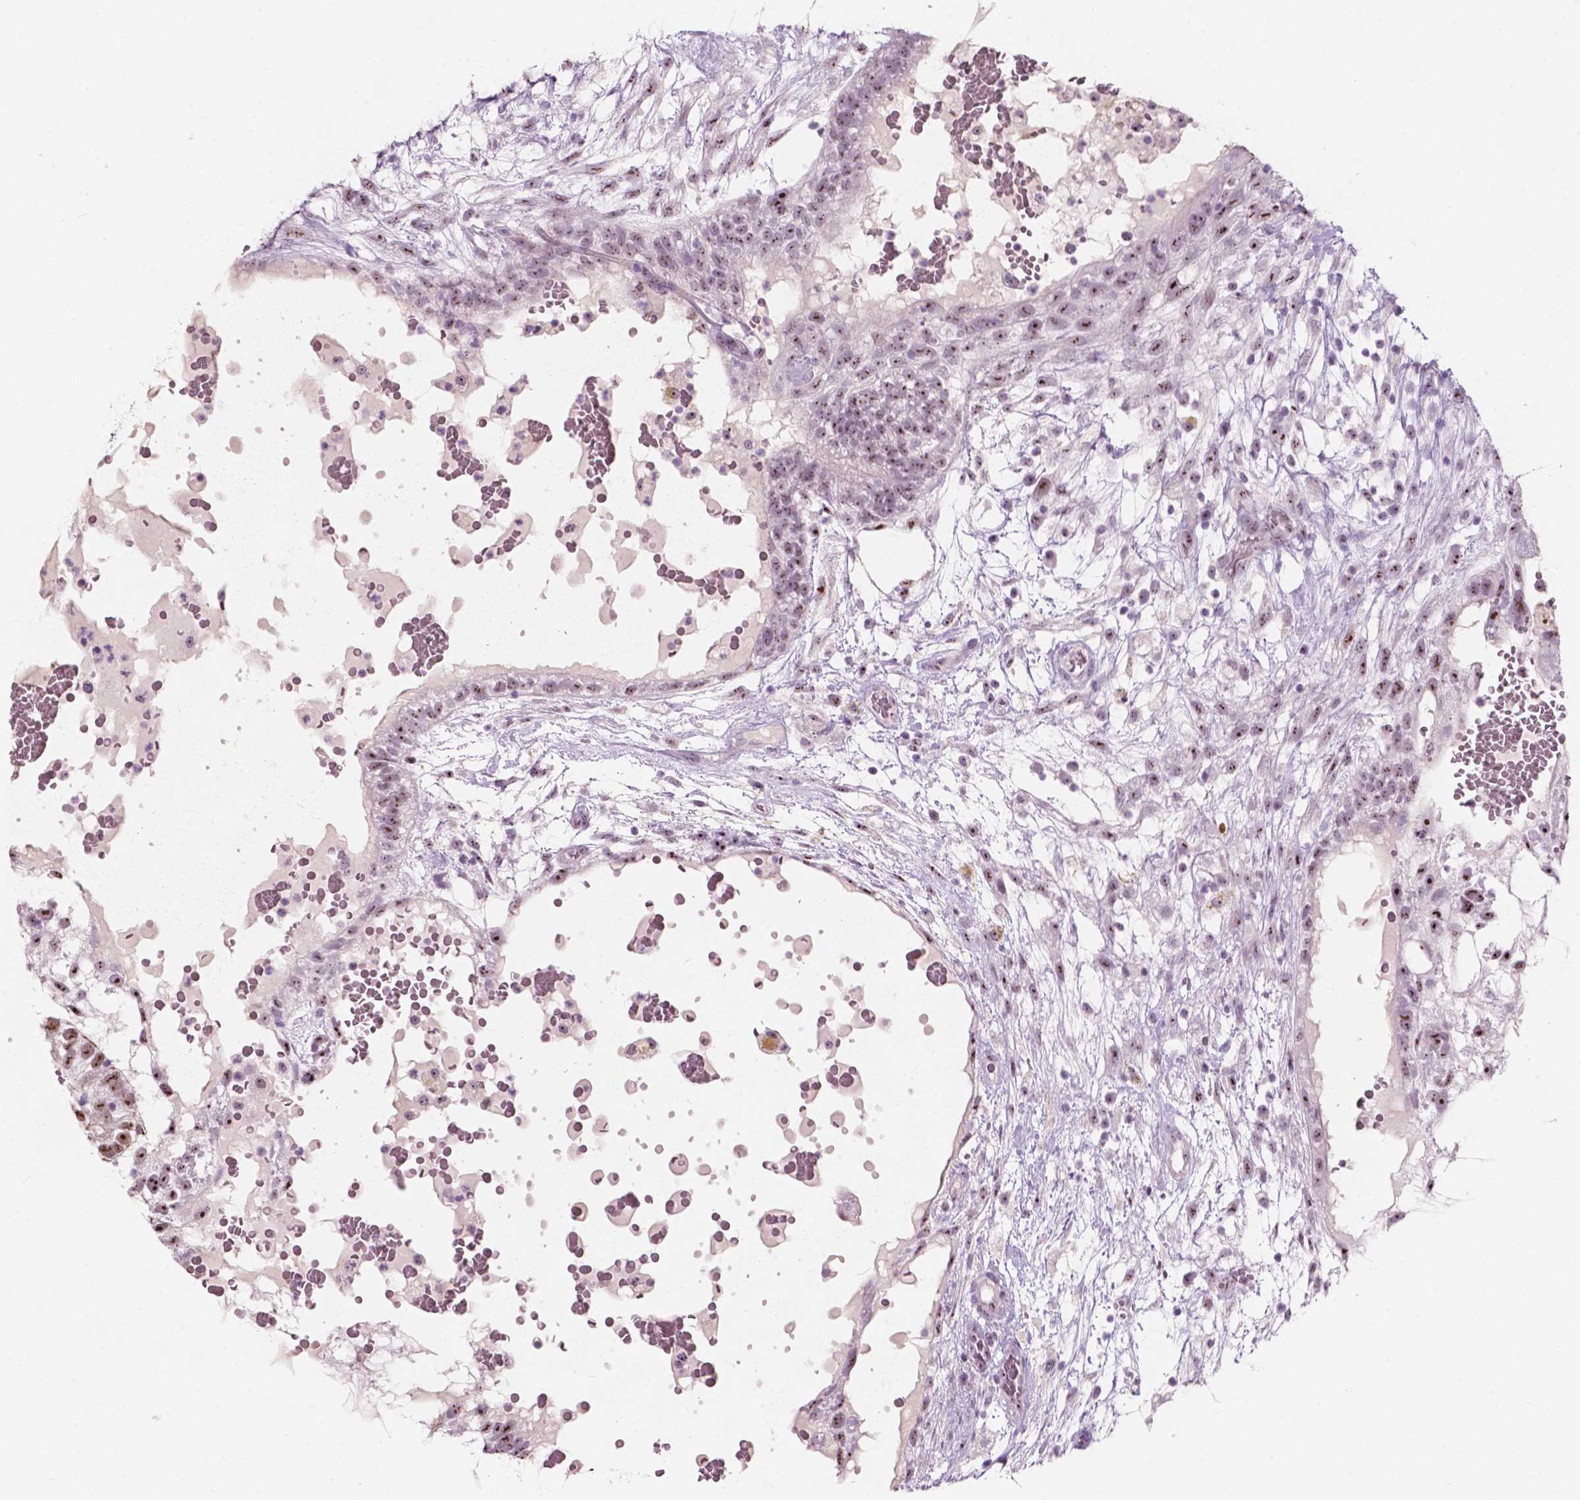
{"staining": {"intensity": "weak", "quantity": "25%-75%", "location": "nuclear"}, "tissue": "testis cancer", "cell_type": "Tumor cells", "image_type": "cancer", "snomed": [{"axis": "morphology", "description": "Normal tissue, NOS"}, {"axis": "morphology", "description": "Carcinoma, Embryonal, NOS"}, {"axis": "topography", "description": "Testis"}], "caption": "Embryonal carcinoma (testis) was stained to show a protein in brown. There is low levels of weak nuclear positivity in about 25%-75% of tumor cells.", "gene": "ZNF853", "patient": {"sex": "male", "age": 32}}